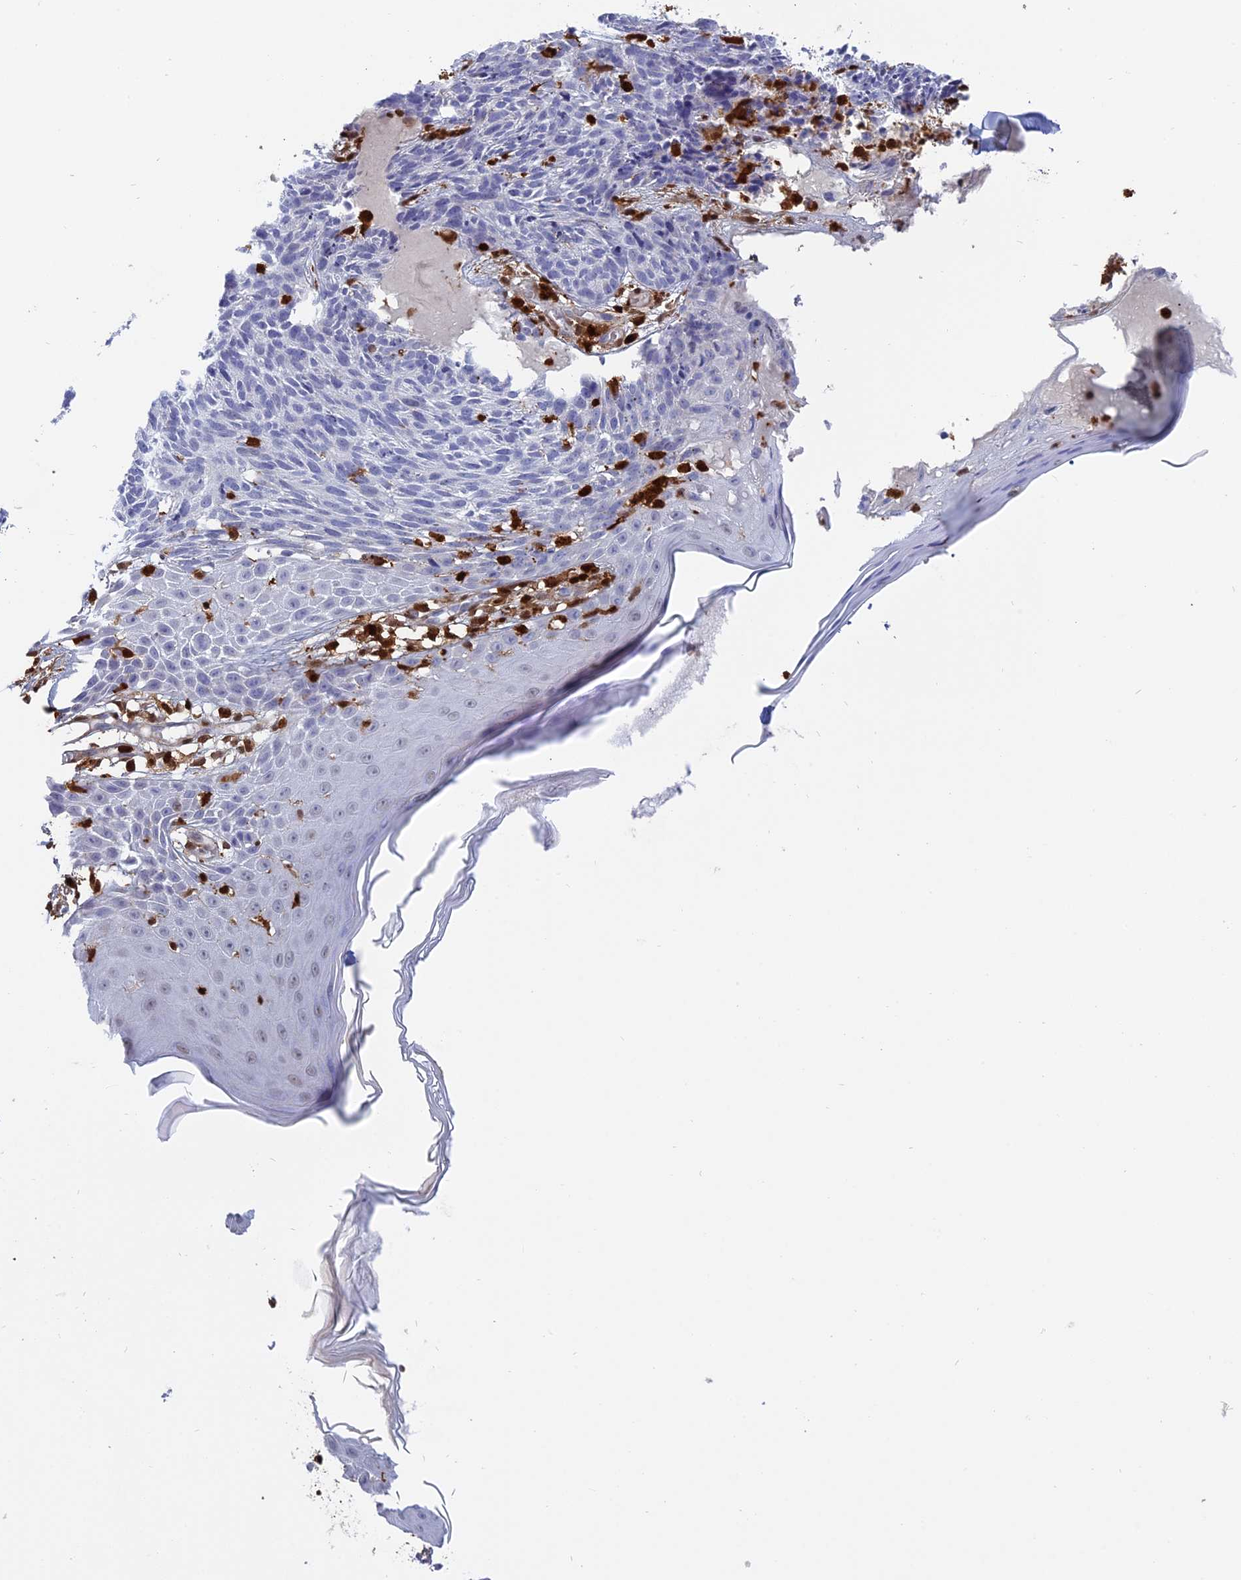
{"staining": {"intensity": "negative", "quantity": "none", "location": "none"}, "tissue": "skin cancer", "cell_type": "Tumor cells", "image_type": "cancer", "snomed": [{"axis": "morphology", "description": "Basal cell carcinoma"}, {"axis": "topography", "description": "Skin"}], "caption": "IHC of skin cancer (basal cell carcinoma) shows no expression in tumor cells.", "gene": "PGBD4", "patient": {"sex": "female", "age": 66}}